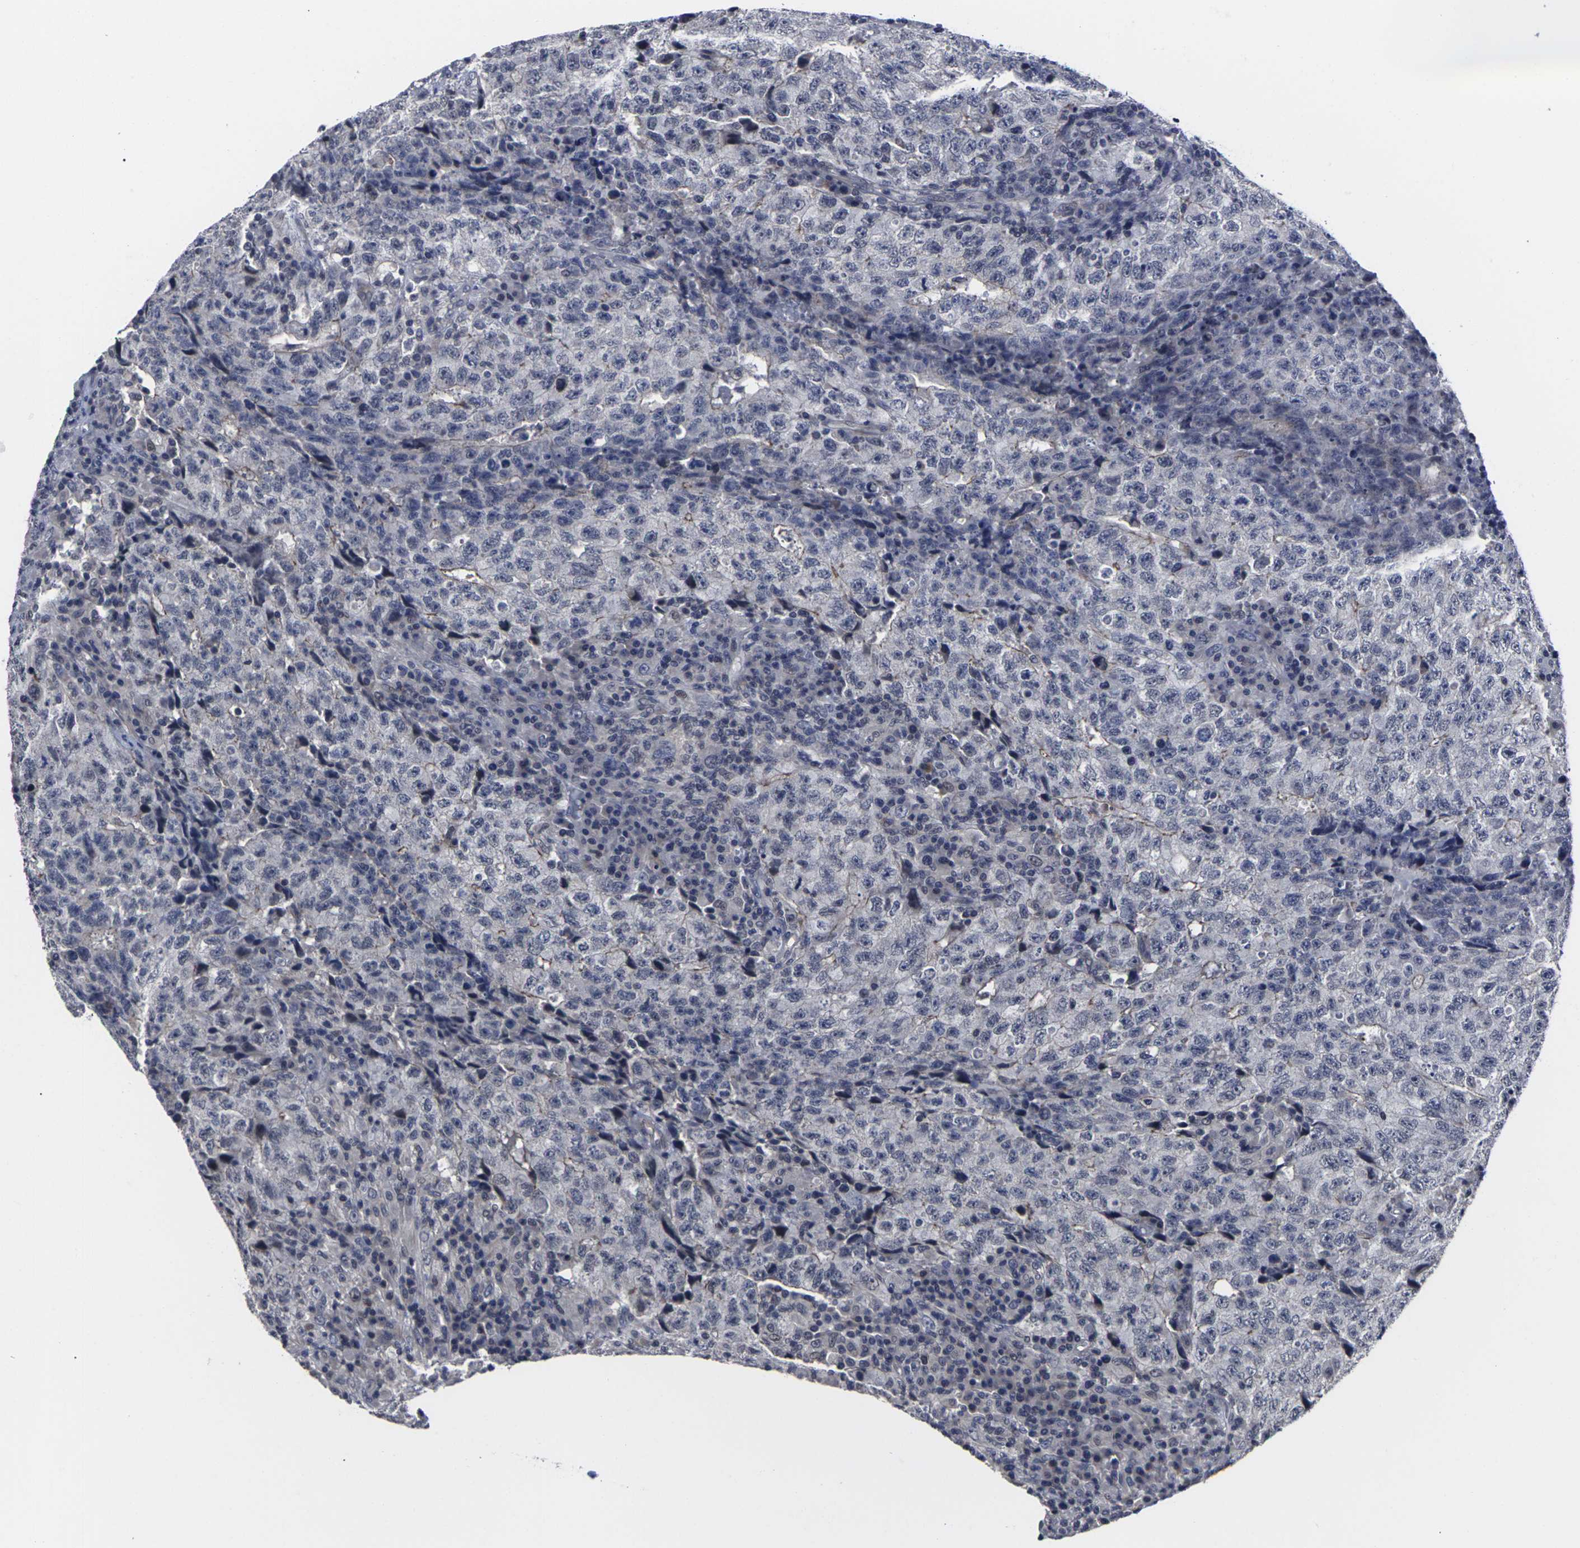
{"staining": {"intensity": "negative", "quantity": "none", "location": "none"}, "tissue": "testis cancer", "cell_type": "Tumor cells", "image_type": "cancer", "snomed": [{"axis": "morphology", "description": "Necrosis, NOS"}, {"axis": "morphology", "description": "Carcinoma, Embryonal, NOS"}, {"axis": "topography", "description": "Testis"}], "caption": "Immunohistochemistry of embryonal carcinoma (testis) shows no expression in tumor cells. (DAB (3,3'-diaminobenzidine) IHC with hematoxylin counter stain).", "gene": "MSANTD4", "patient": {"sex": "male", "age": 19}}